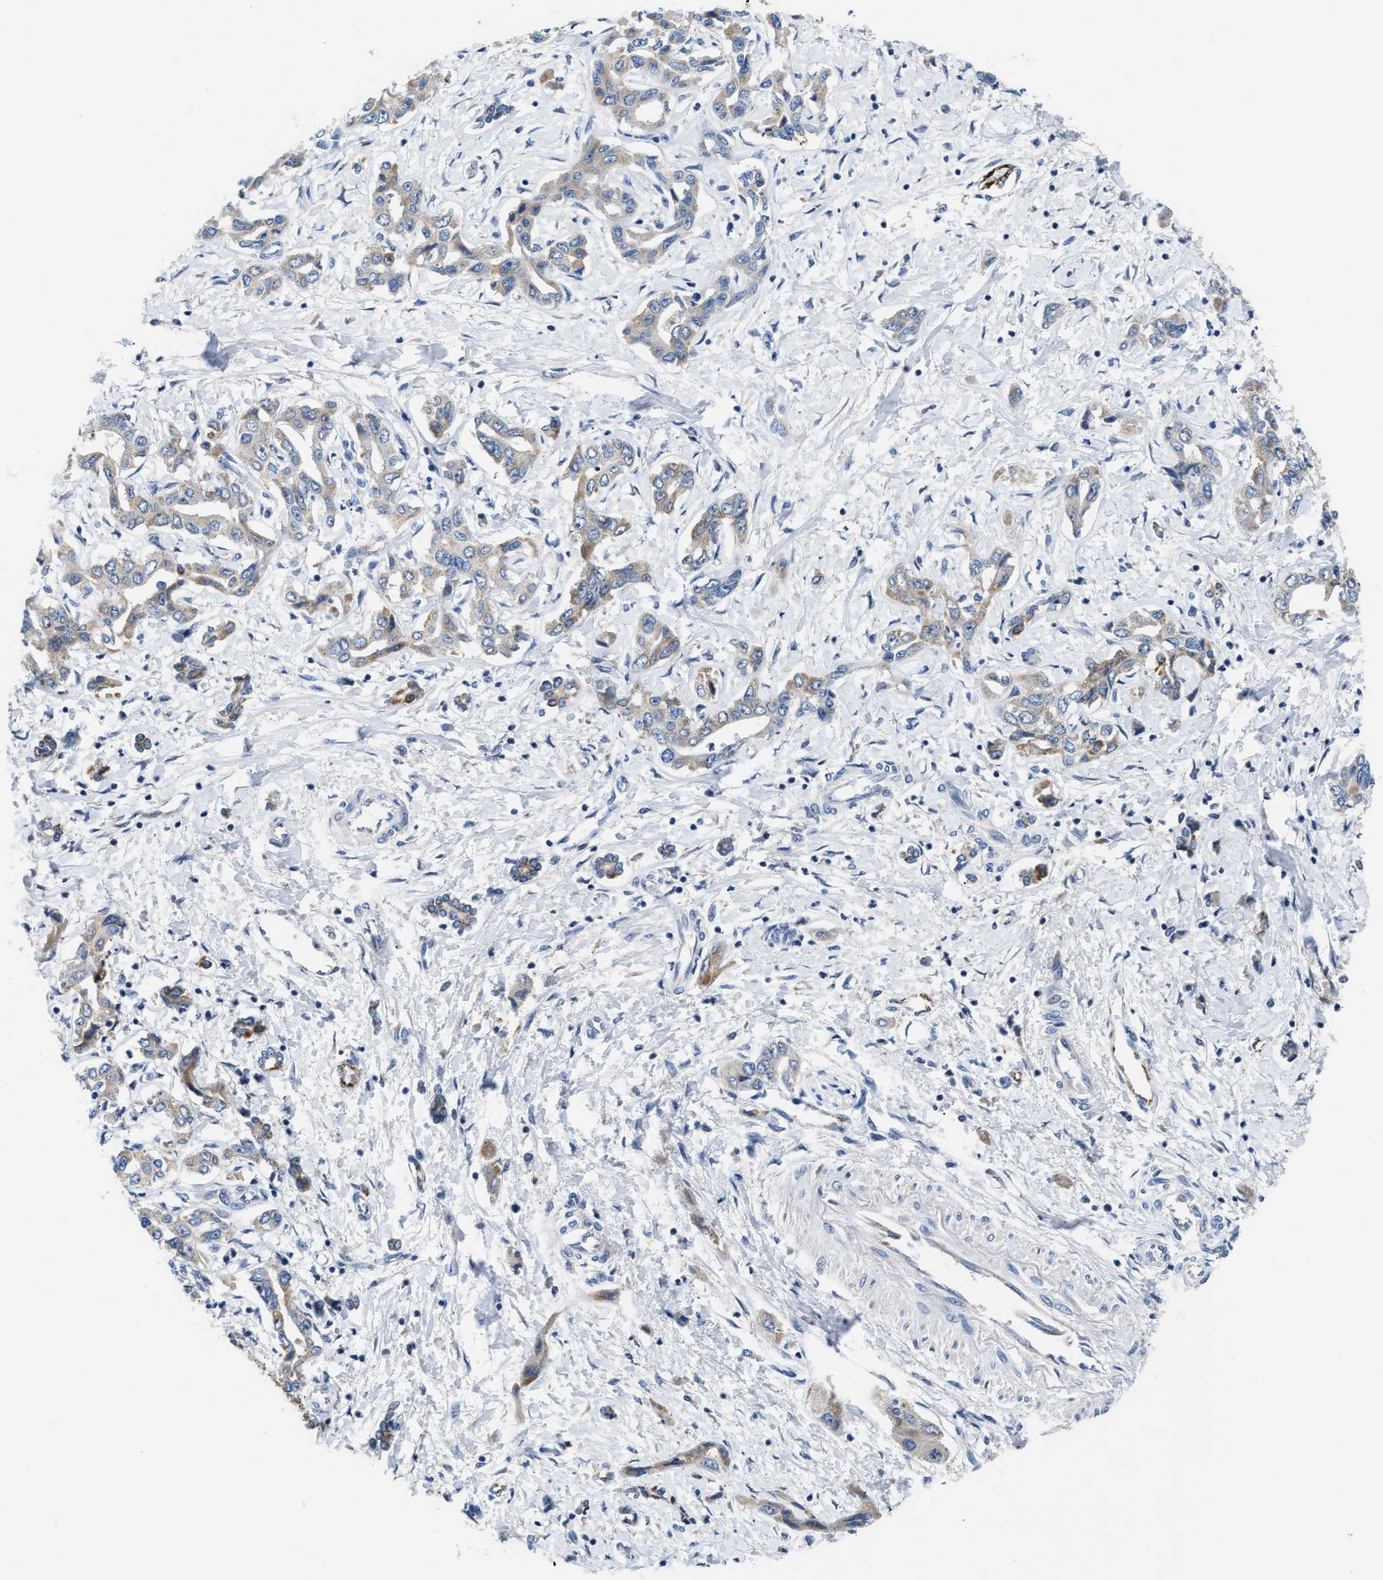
{"staining": {"intensity": "moderate", "quantity": "<25%", "location": "cytoplasmic/membranous"}, "tissue": "liver cancer", "cell_type": "Tumor cells", "image_type": "cancer", "snomed": [{"axis": "morphology", "description": "Cholangiocarcinoma"}, {"axis": "topography", "description": "Liver"}], "caption": "Tumor cells reveal low levels of moderate cytoplasmic/membranous expression in approximately <25% of cells in liver cancer (cholangiocarcinoma). The staining was performed using DAB, with brown indicating positive protein expression. Nuclei are stained blue with hematoxylin.", "gene": "CCM2", "patient": {"sex": "male", "age": 59}}